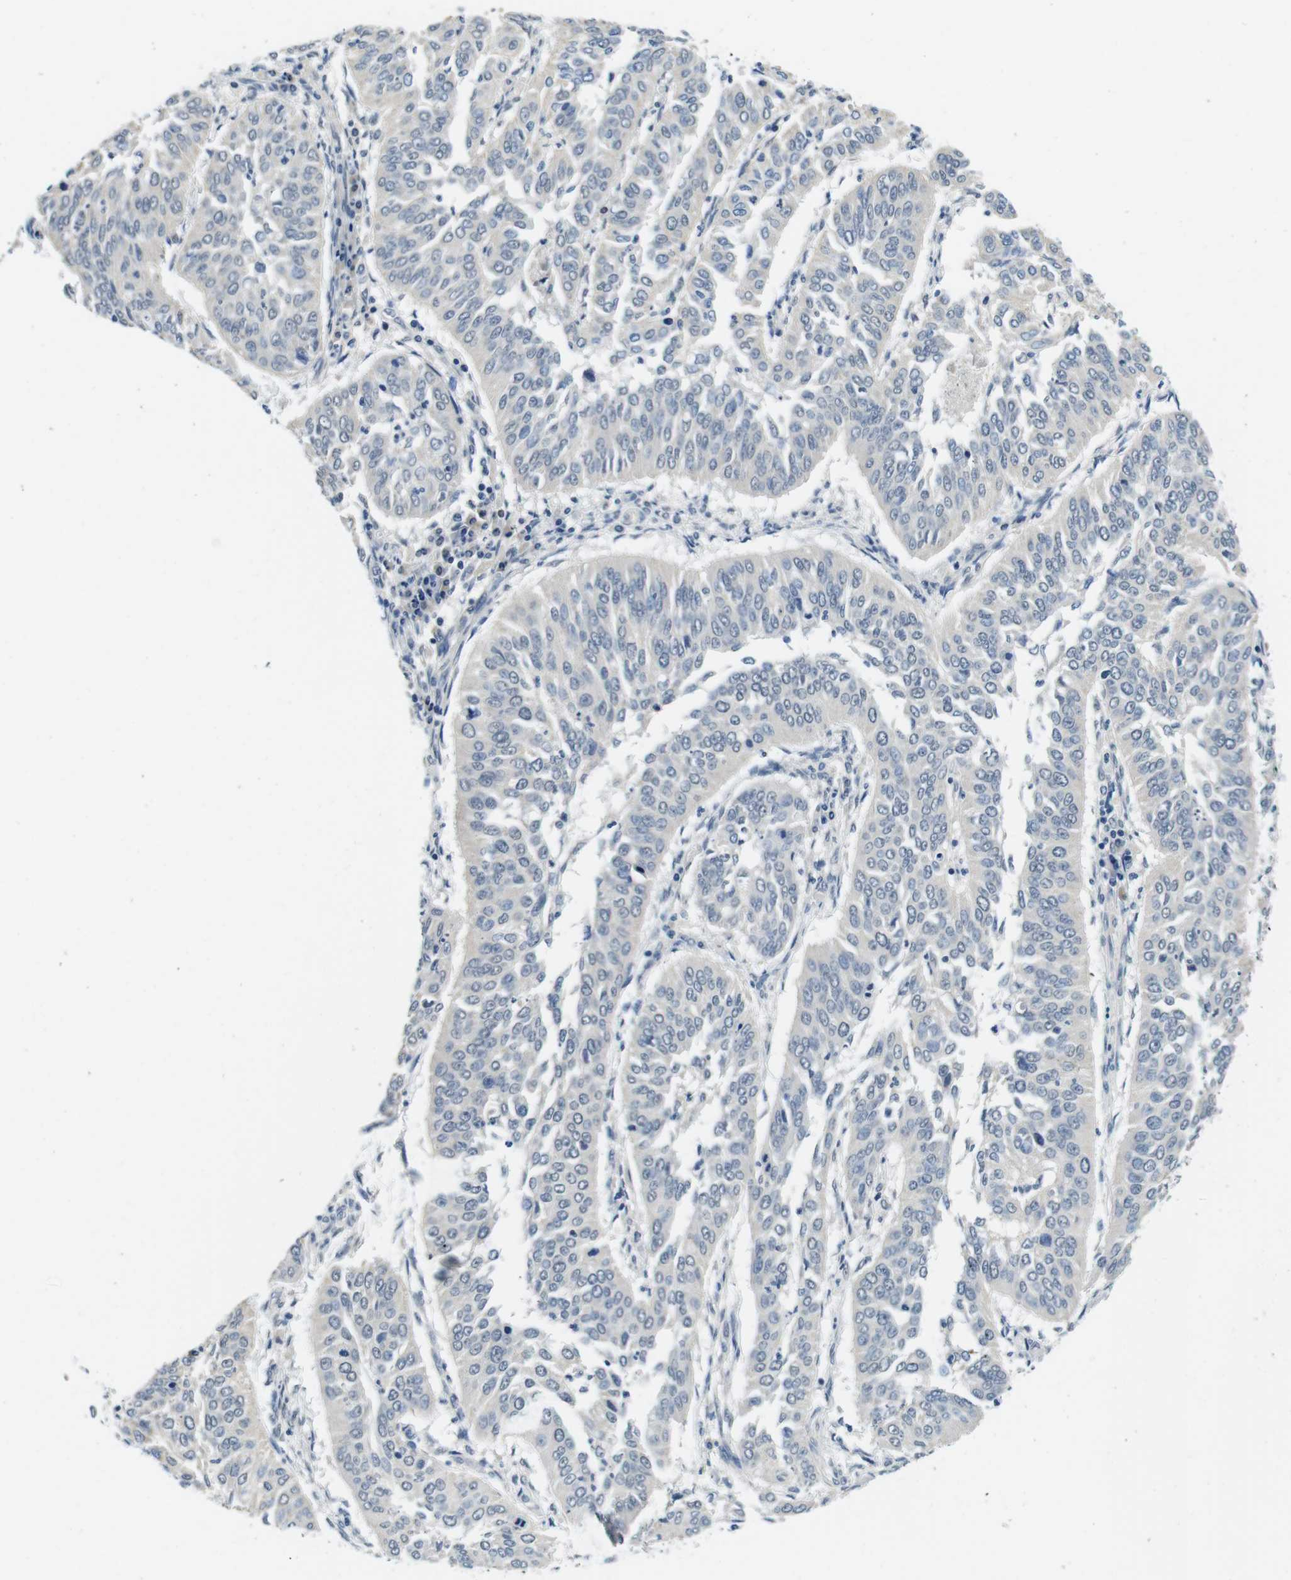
{"staining": {"intensity": "negative", "quantity": "none", "location": "none"}, "tissue": "cervical cancer", "cell_type": "Tumor cells", "image_type": "cancer", "snomed": [{"axis": "morphology", "description": "Normal tissue, NOS"}, {"axis": "morphology", "description": "Squamous cell carcinoma, NOS"}, {"axis": "topography", "description": "Cervix"}], "caption": "Tumor cells show no significant protein staining in cervical cancer (squamous cell carcinoma). (DAB immunohistochemistry visualized using brightfield microscopy, high magnification).", "gene": "DTNA", "patient": {"sex": "female", "age": 39}}